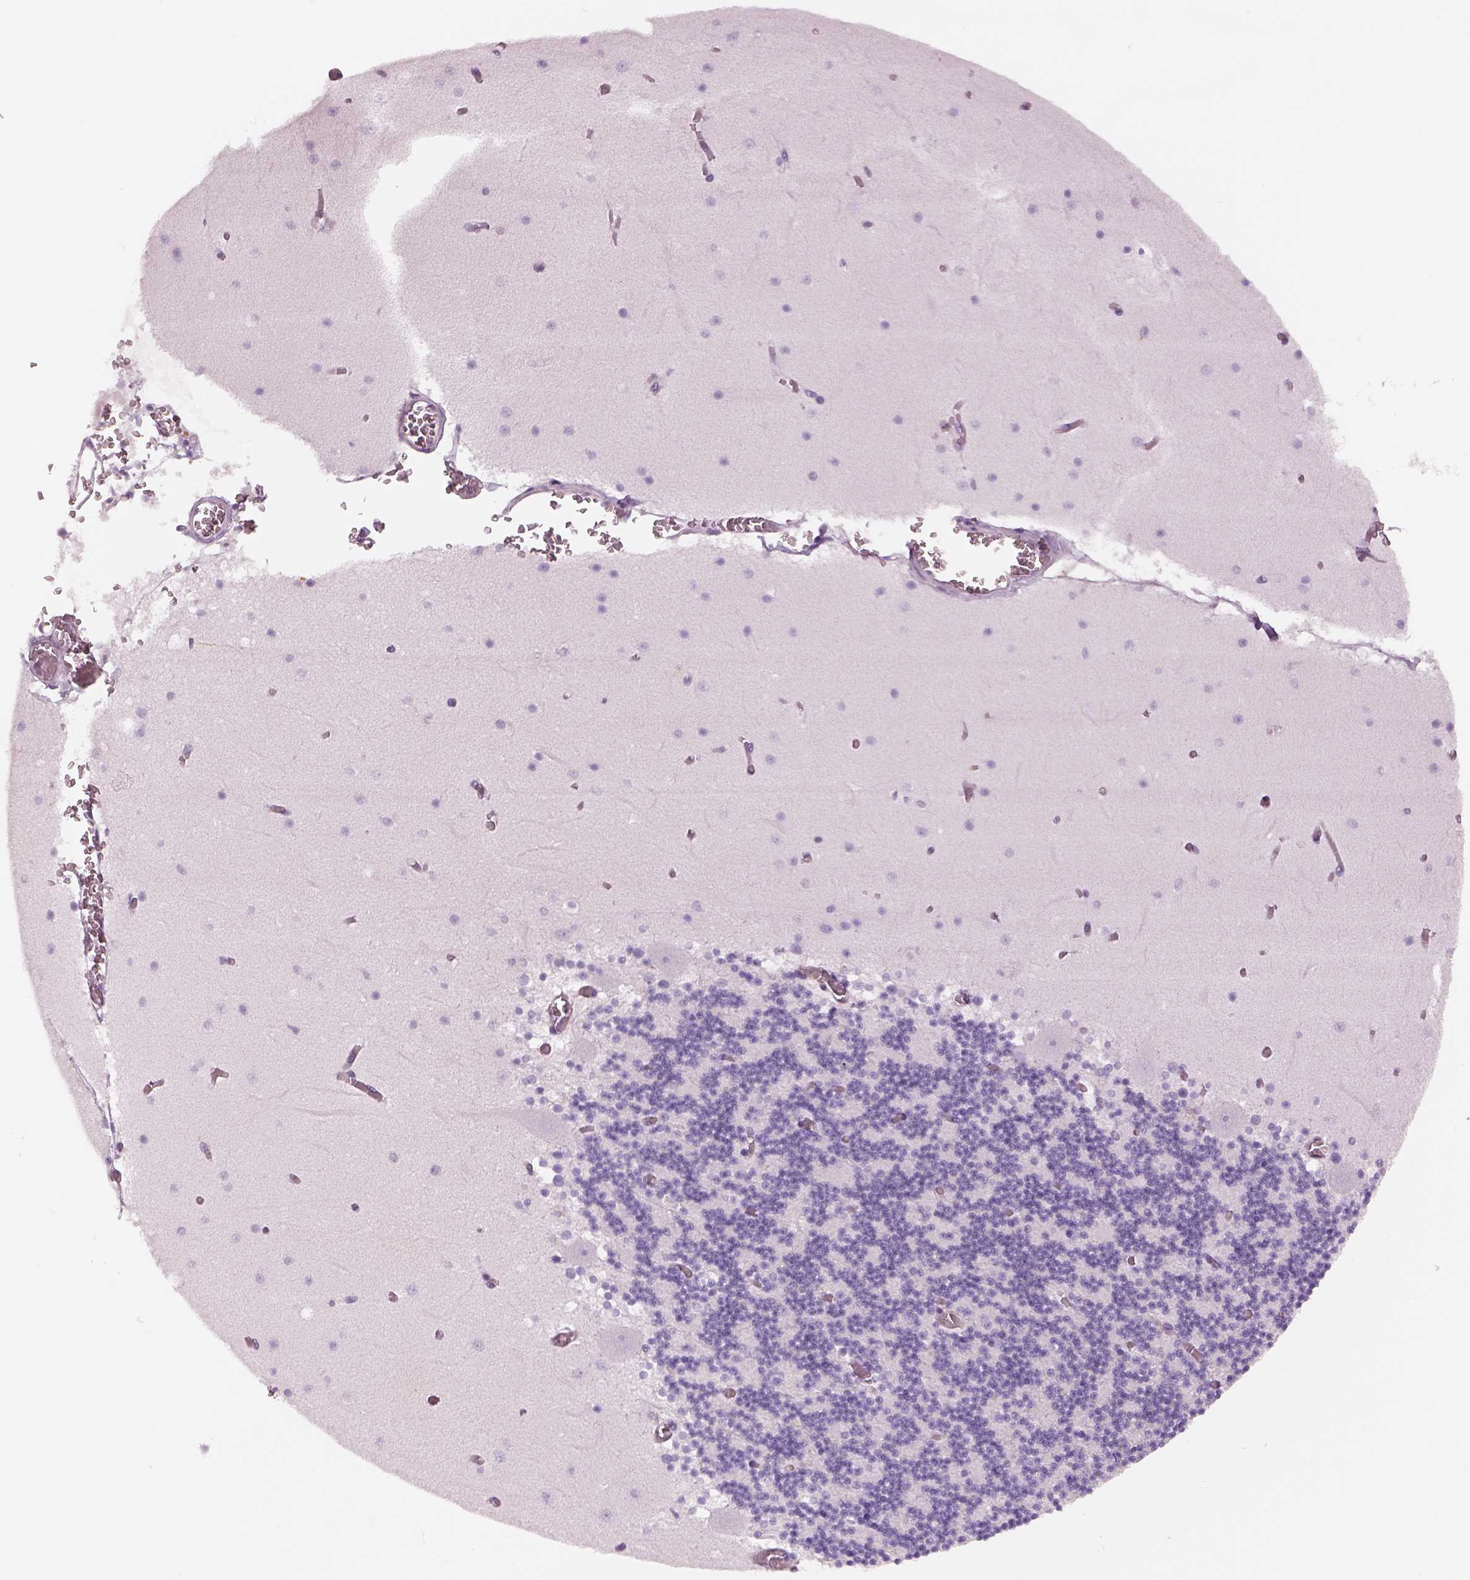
{"staining": {"intensity": "negative", "quantity": "none", "location": "none"}, "tissue": "cerebellum", "cell_type": "Cells in granular layer", "image_type": "normal", "snomed": [{"axis": "morphology", "description": "Normal tissue, NOS"}, {"axis": "topography", "description": "Cerebellum"}], "caption": "Micrograph shows no protein positivity in cells in granular layer of benign cerebellum. (DAB IHC, high magnification).", "gene": "SLC1A7", "patient": {"sex": "female", "age": 28}}